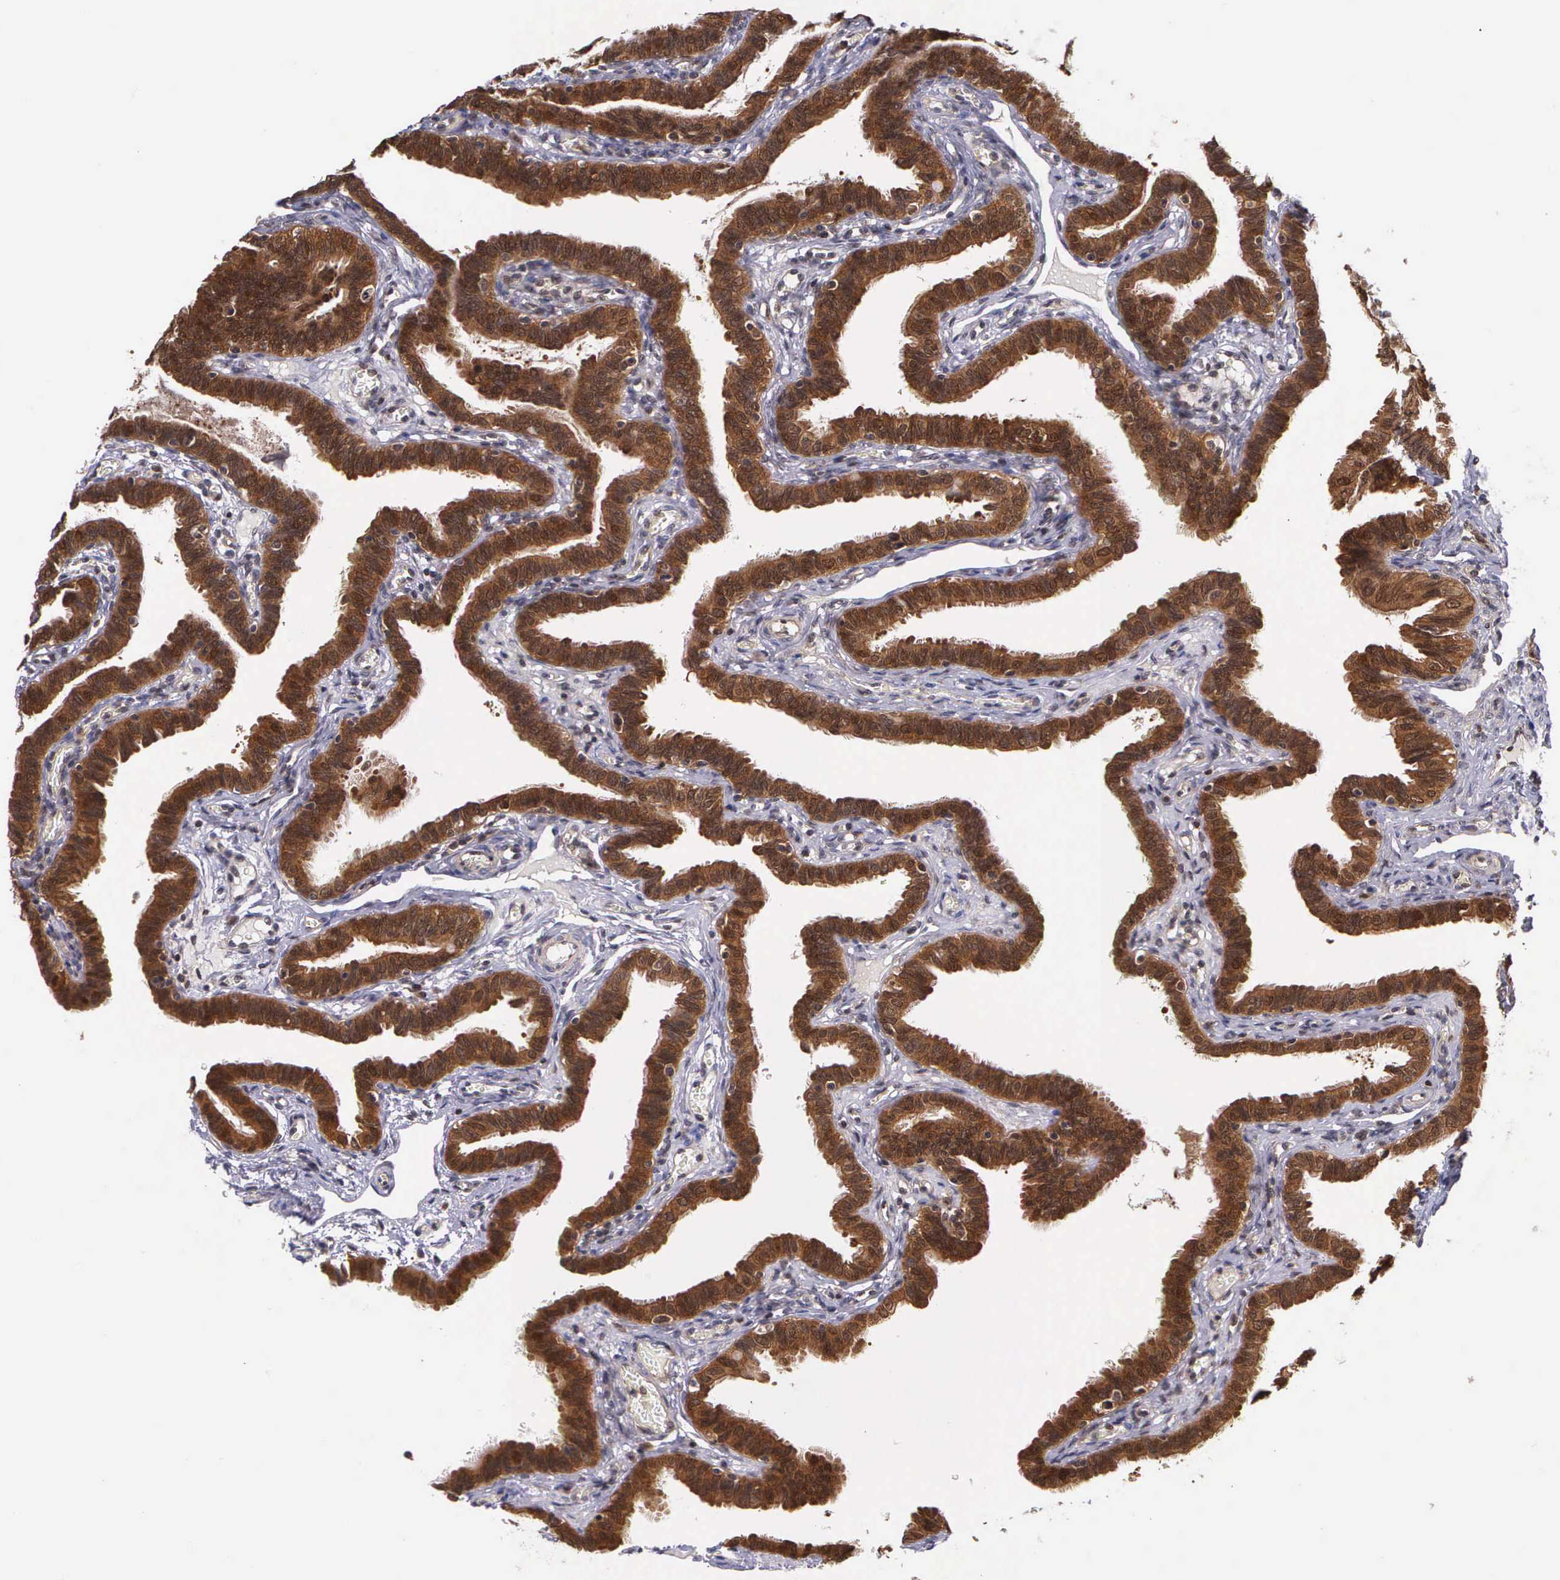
{"staining": {"intensity": "strong", "quantity": ">75%", "location": "cytoplasmic/membranous"}, "tissue": "fallopian tube", "cell_type": "Glandular cells", "image_type": "normal", "snomed": [{"axis": "morphology", "description": "Normal tissue, NOS"}, {"axis": "topography", "description": "Fallopian tube"}], "caption": "A high-resolution photomicrograph shows IHC staining of normal fallopian tube, which demonstrates strong cytoplasmic/membranous positivity in approximately >75% of glandular cells.", "gene": "IGBP1P2", "patient": {"sex": "female", "age": 38}}